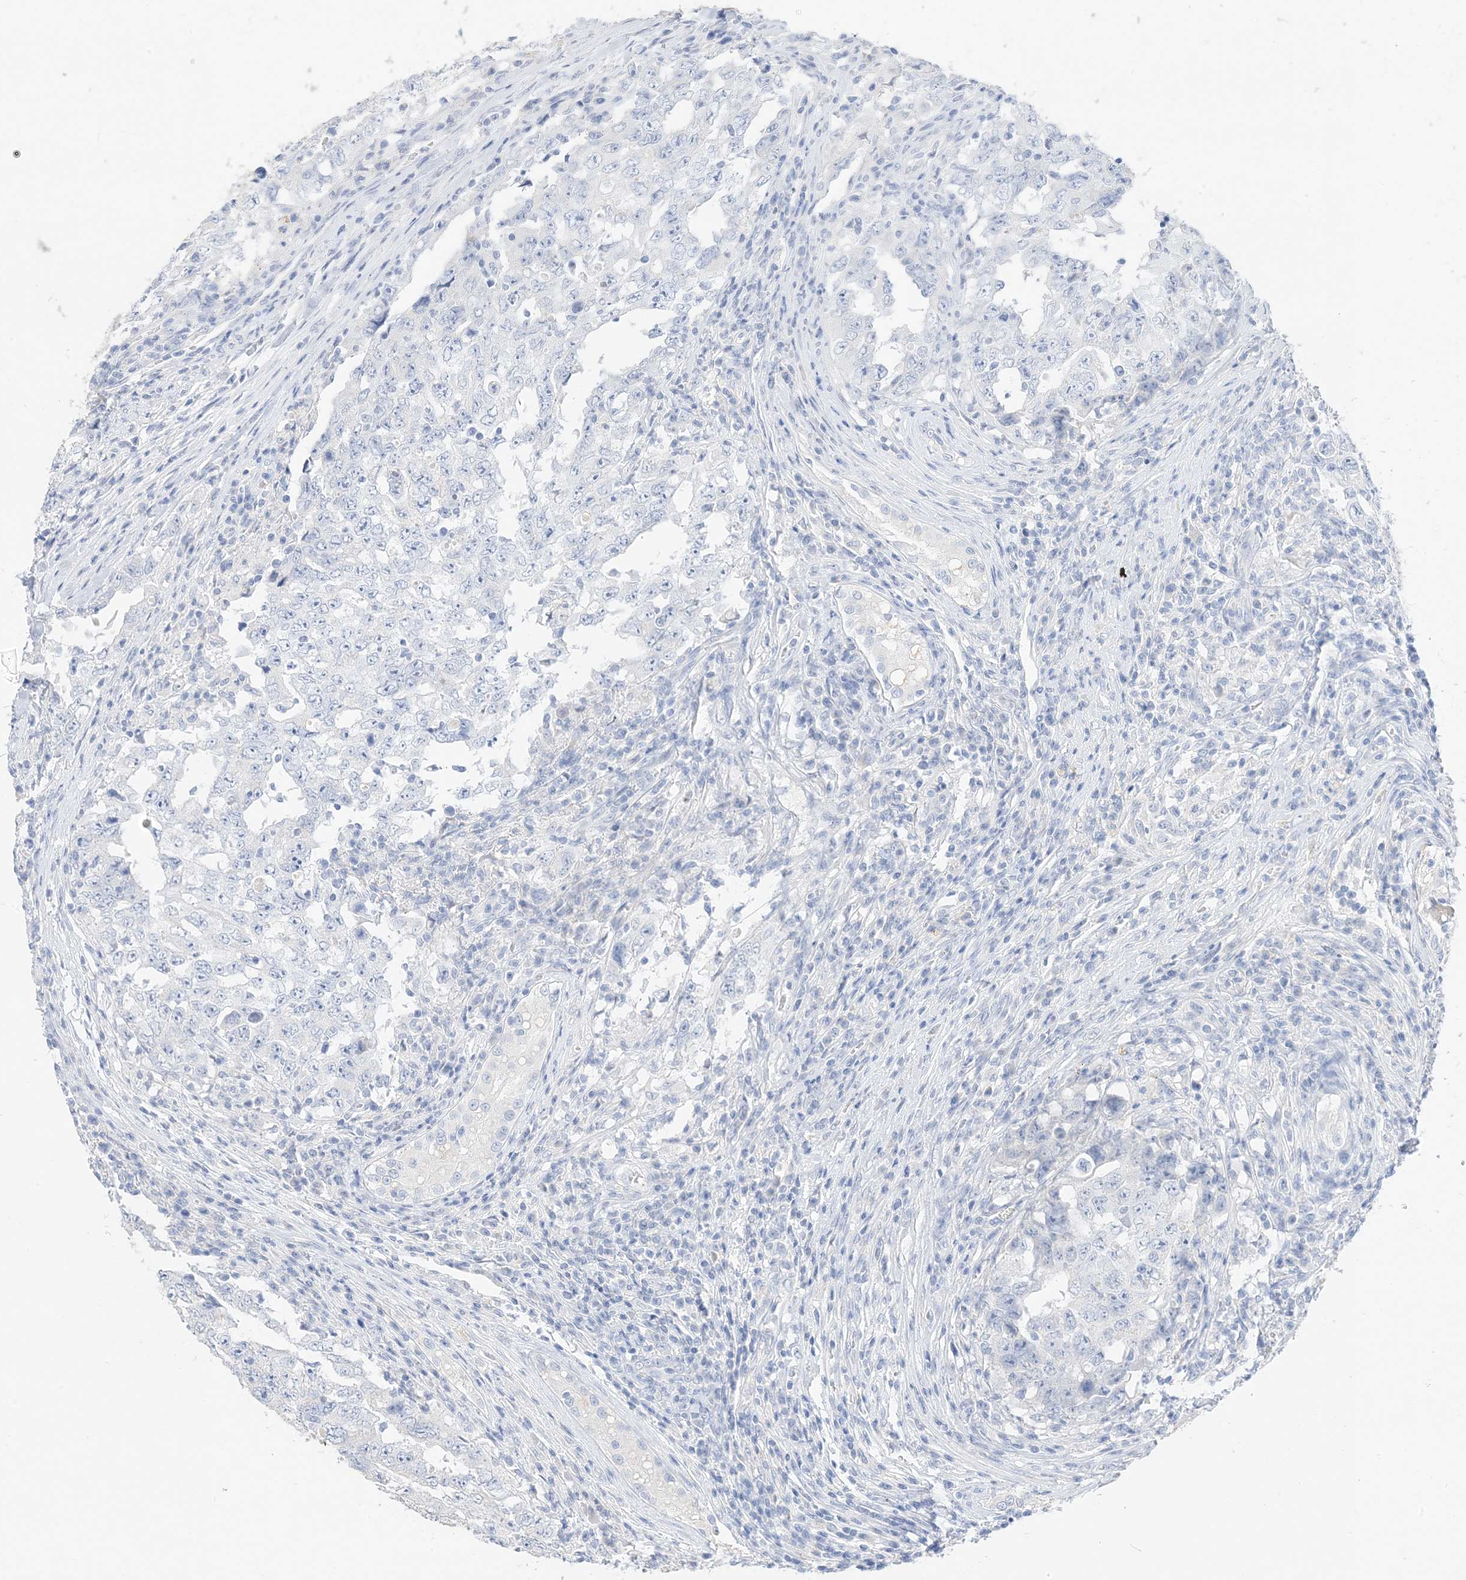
{"staining": {"intensity": "negative", "quantity": "none", "location": "none"}, "tissue": "testis cancer", "cell_type": "Tumor cells", "image_type": "cancer", "snomed": [{"axis": "morphology", "description": "Carcinoma, Embryonal, NOS"}, {"axis": "topography", "description": "Testis"}], "caption": "IHC histopathology image of neoplastic tissue: testis embryonal carcinoma stained with DAB (3,3'-diaminobenzidine) exhibits no significant protein positivity in tumor cells.", "gene": "MUC17", "patient": {"sex": "male", "age": 26}}